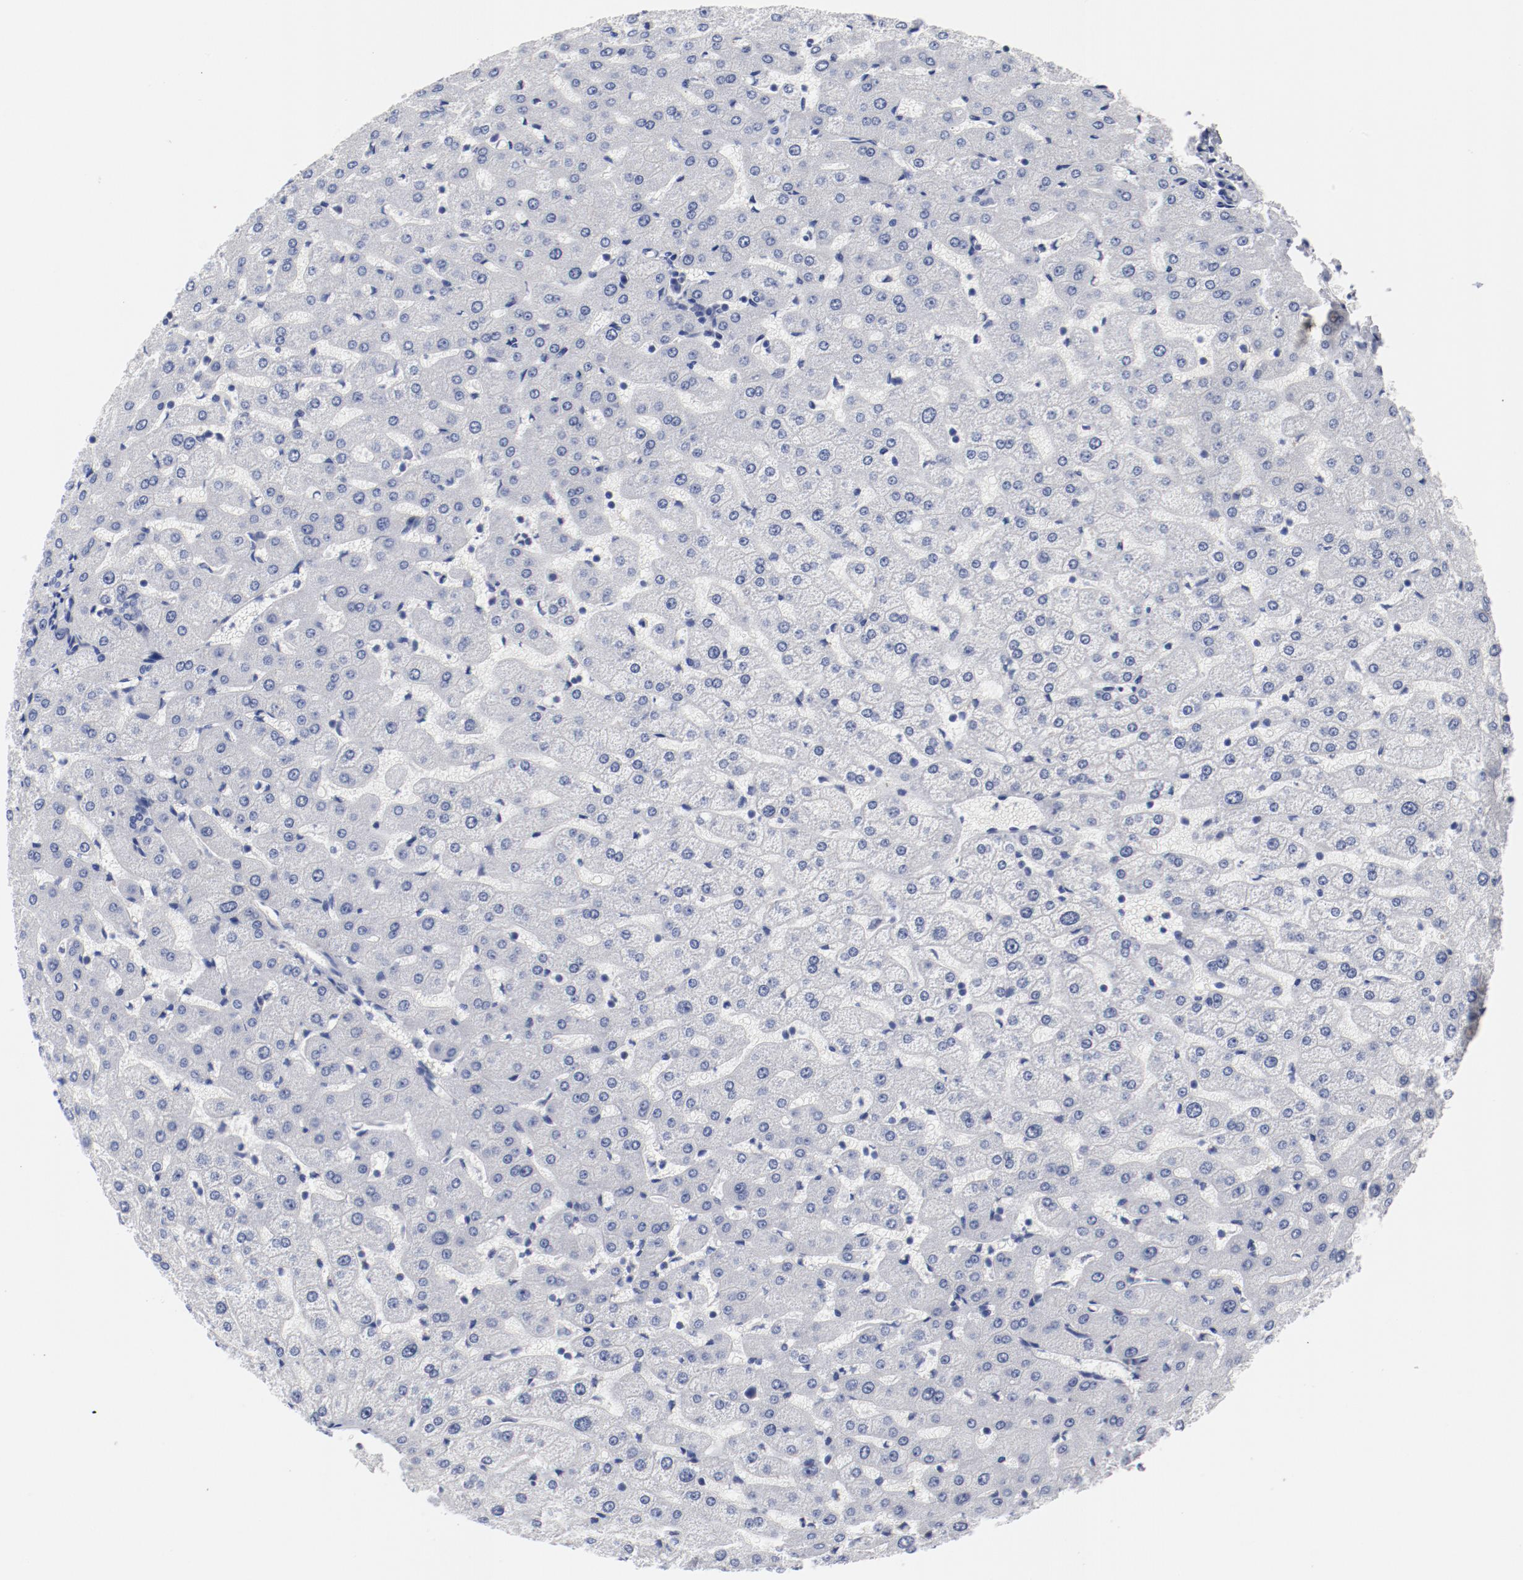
{"staining": {"intensity": "negative", "quantity": "none", "location": "none"}, "tissue": "liver", "cell_type": "Cholangiocytes", "image_type": "normal", "snomed": [{"axis": "morphology", "description": "Normal tissue, NOS"}, {"axis": "morphology", "description": "Fibrosis, NOS"}, {"axis": "topography", "description": "Liver"}], "caption": "Immunohistochemical staining of normal human liver exhibits no significant staining in cholangiocytes.", "gene": "KCNK13", "patient": {"sex": "female", "age": 29}}